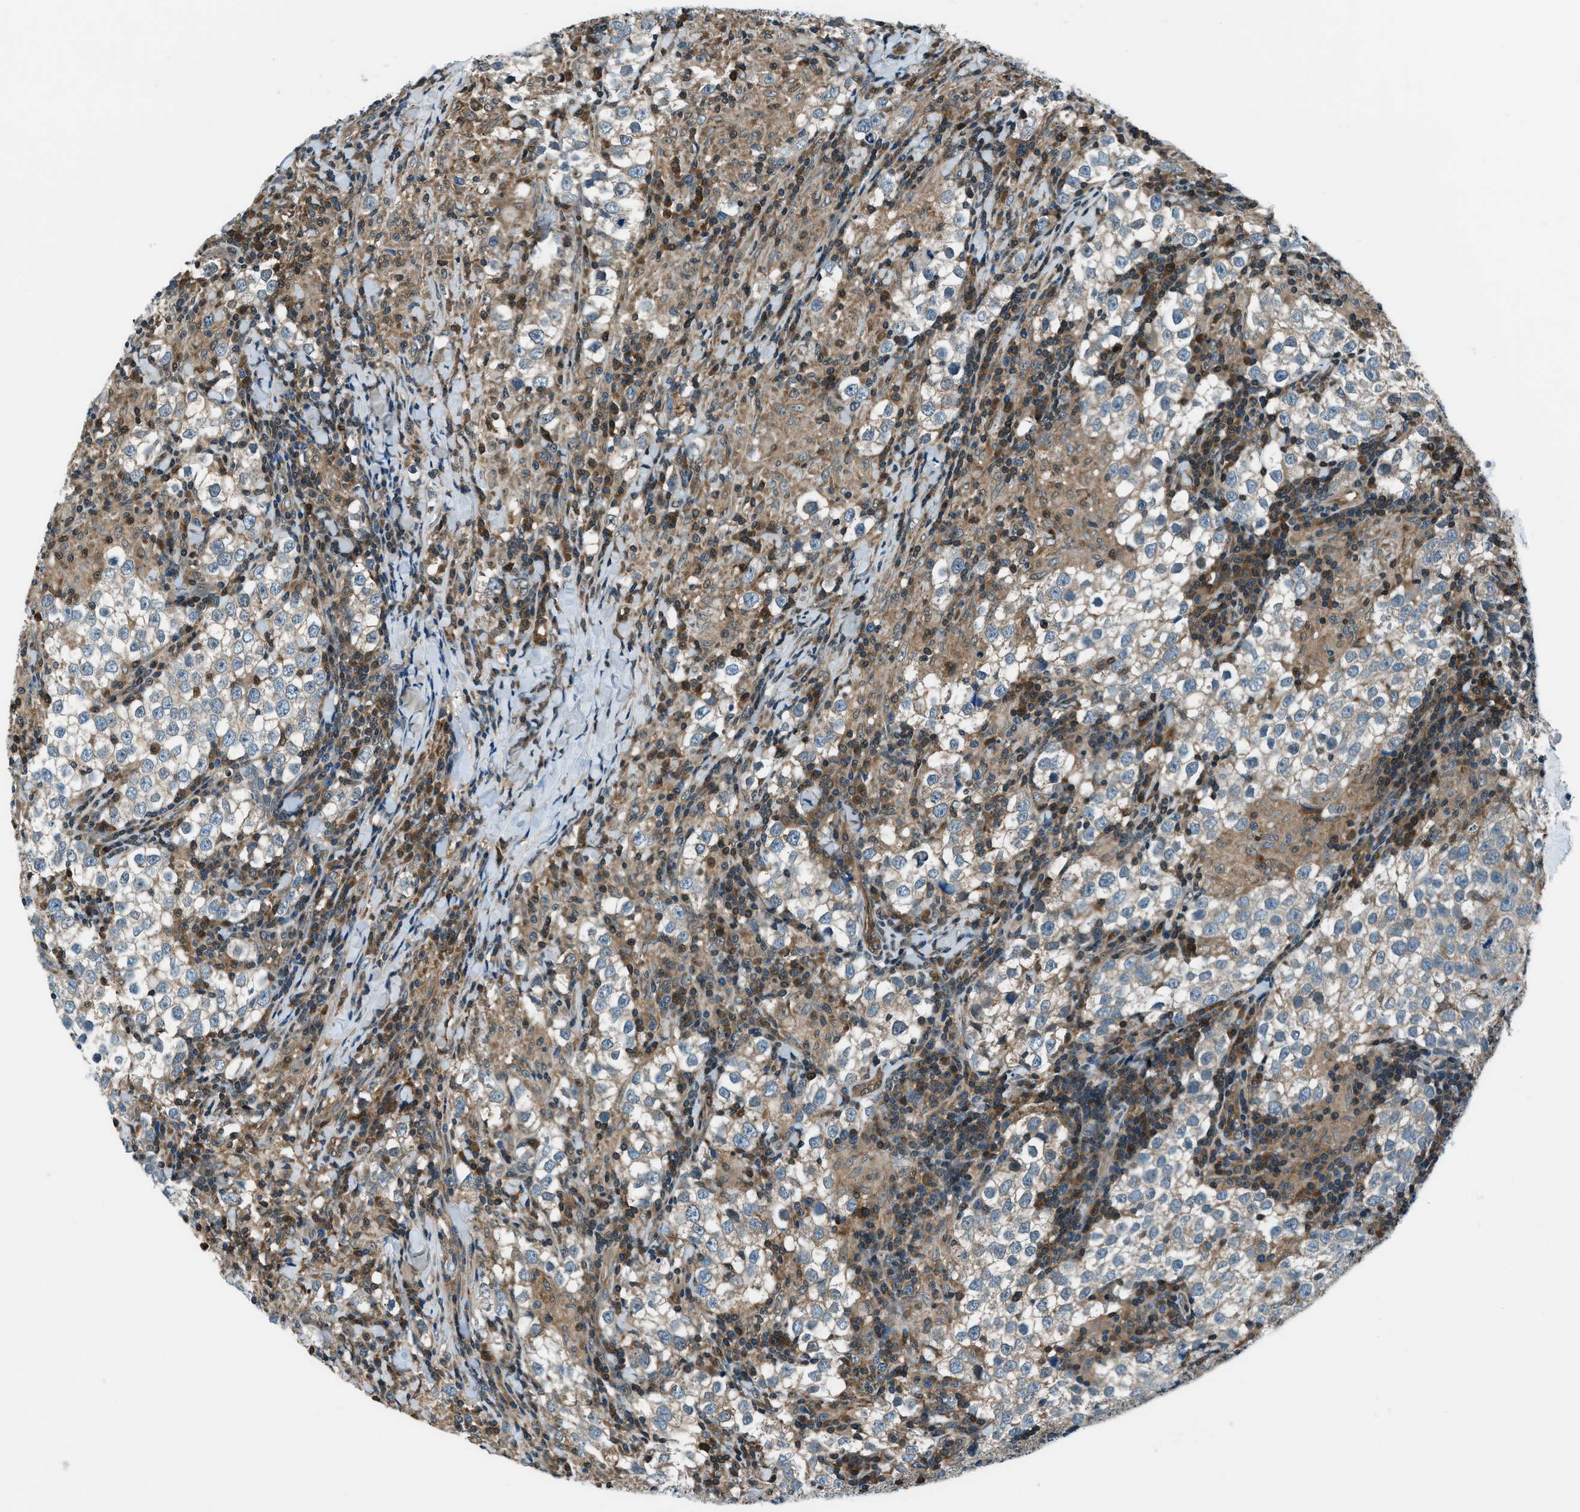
{"staining": {"intensity": "weak", "quantity": "<25%", "location": "cytoplasmic/membranous"}, "tissue": "testis cancer", "cell_type": "Tumor cells", "image_type": "cancer", "snomed": [{"axis": "morphology", "description": "Seminoma, NOS"}, {"axis": "morphology", "description": "Carcinoma, Embryonal, NOS"}, {"axis": "topography", "description": "Testis"}], "caption": "A high-resolution image shows immunohistochemistry staining of testis embryonal carcinoma, which shows no significant expression in tumor cells.", "gene": "HEBP2", "patient": {"sex": "male", "age": 36}}